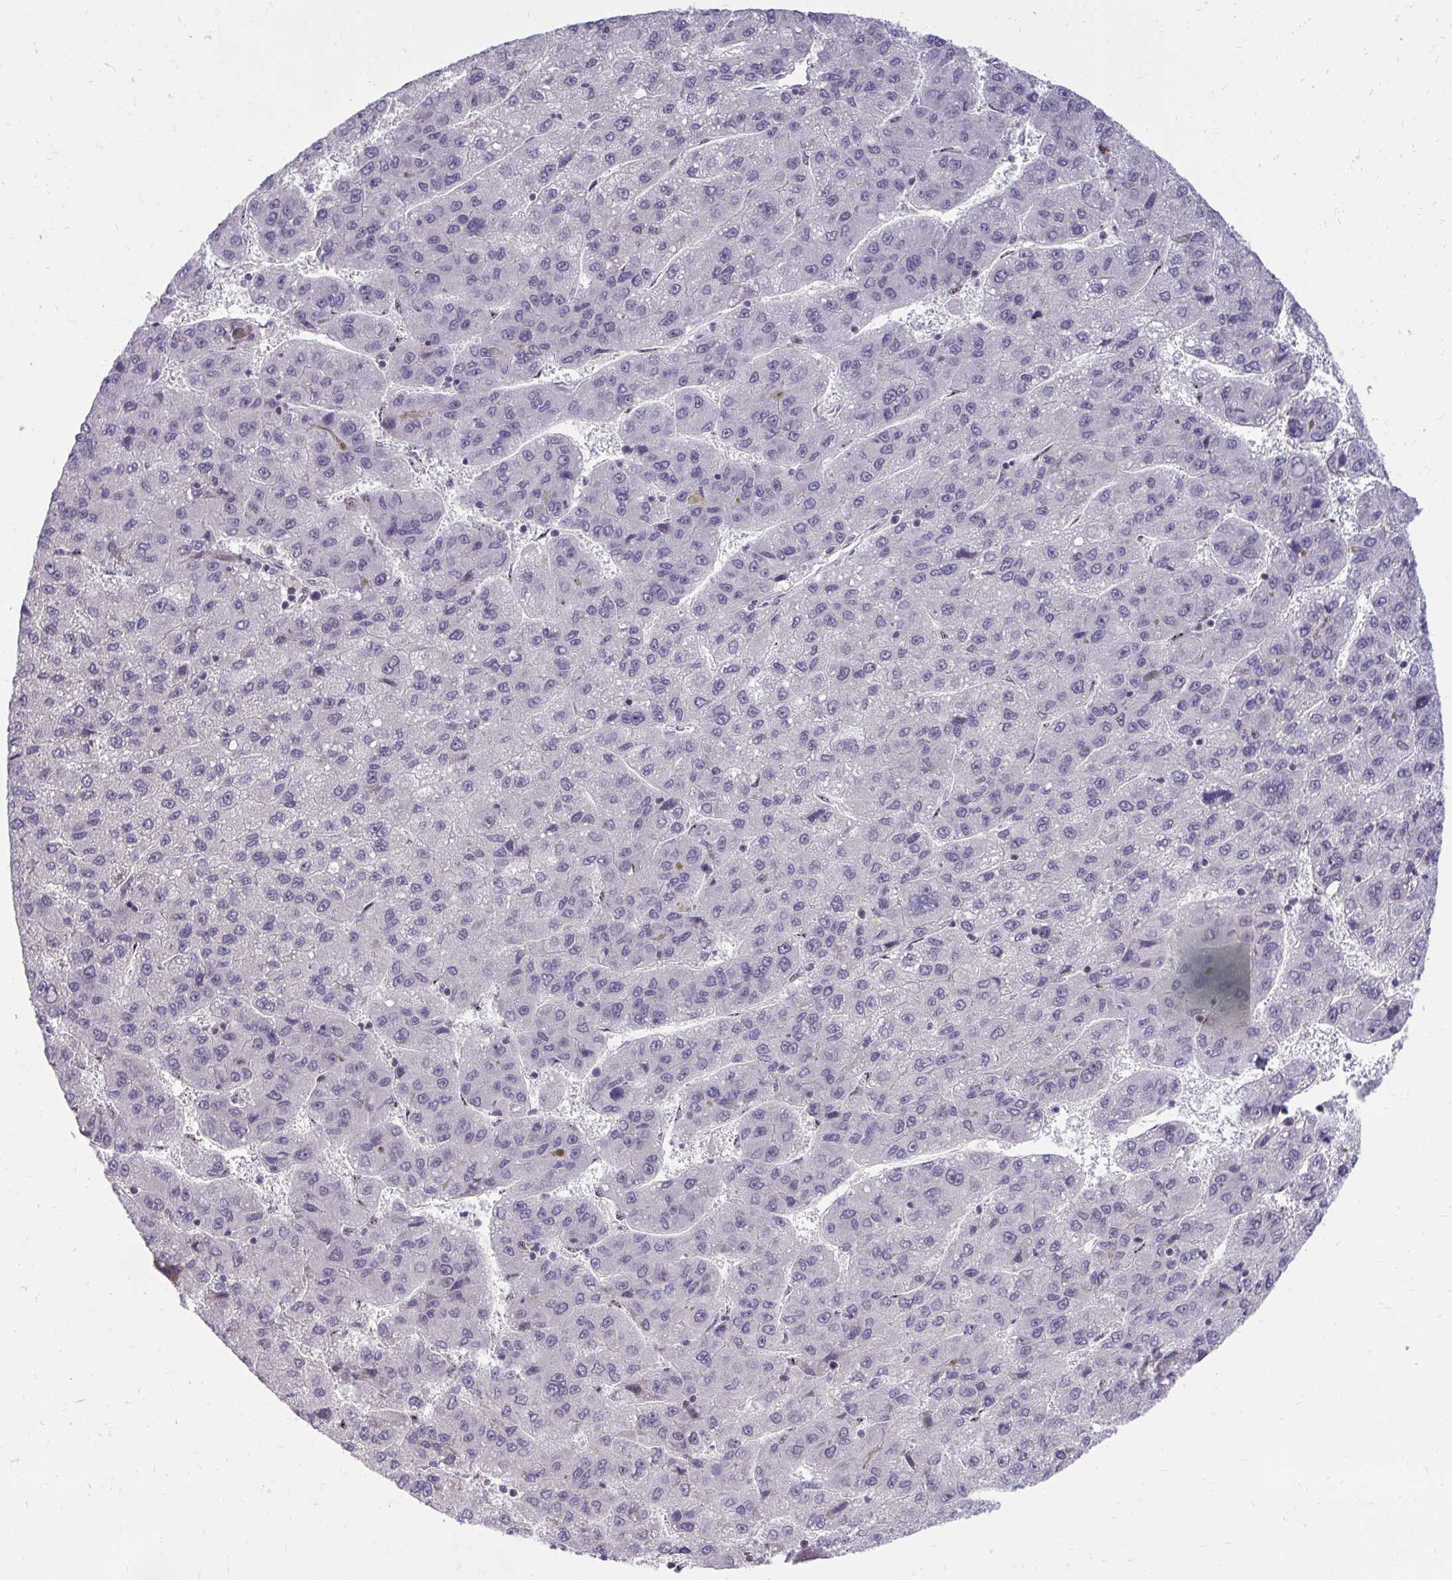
{"staining": {"intensity": "negative", "quantity": "none", "location": "none"}, "tissue": "liver cancer", "cell_type": "Tumor cells", "image_type": "cancer", "snomed": [{"axis": "morphology", "description": "Carcinoma, Hepatocellular, NOS"}, {"axis": "topography", "description": "Liver"}], "caption": "The immunohistochemistry histopathology image has no significant positivity in tumor cells of liver cancer (hepatocellular carcinoma) tissue.", "gene": "HOXA4", "patient": {"sex": "female", "age": 82}}